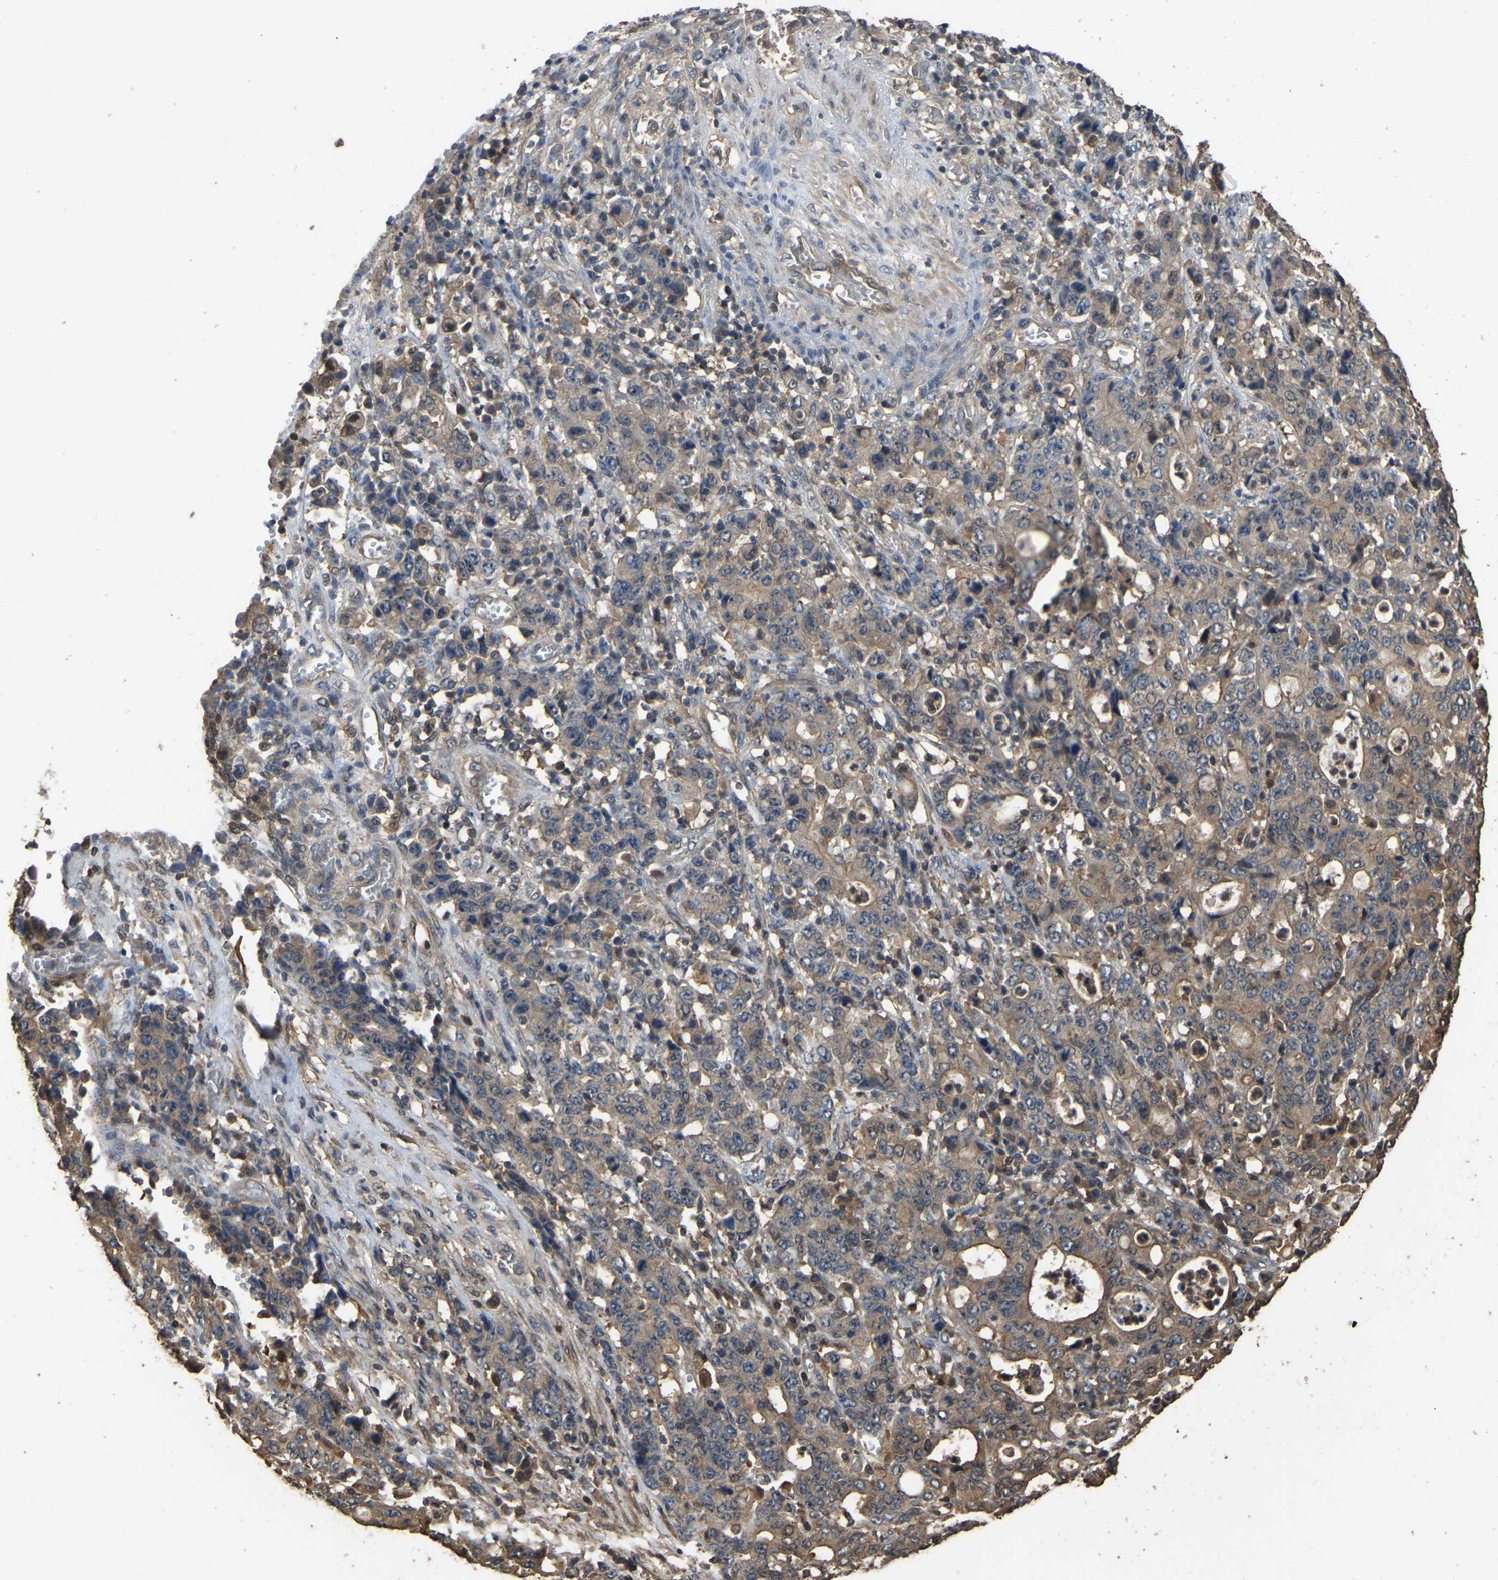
{"staining": {"intensity": "weak", "quantity": ">75%", "location": "cytoplasmic/membranous"}, "tissue": "stomach cancer", "cell_type": "Tumor cells", "image_type": "cancer", "snomed": [{"axis": "morphology", "description": "Adenocarcinoma, NOS"}, {"axis": "topography", "description": "Stomach, upper"}], "caption": "A histopathology image showing weak cytoplasmic/membranous staining in approximately >75% of tumor cells in adenocarcinoma (stomach), as visualized by brown immunohistochemical staining.", "gene": "FHIT", "patient": {"sex": "male", "age": 69}}